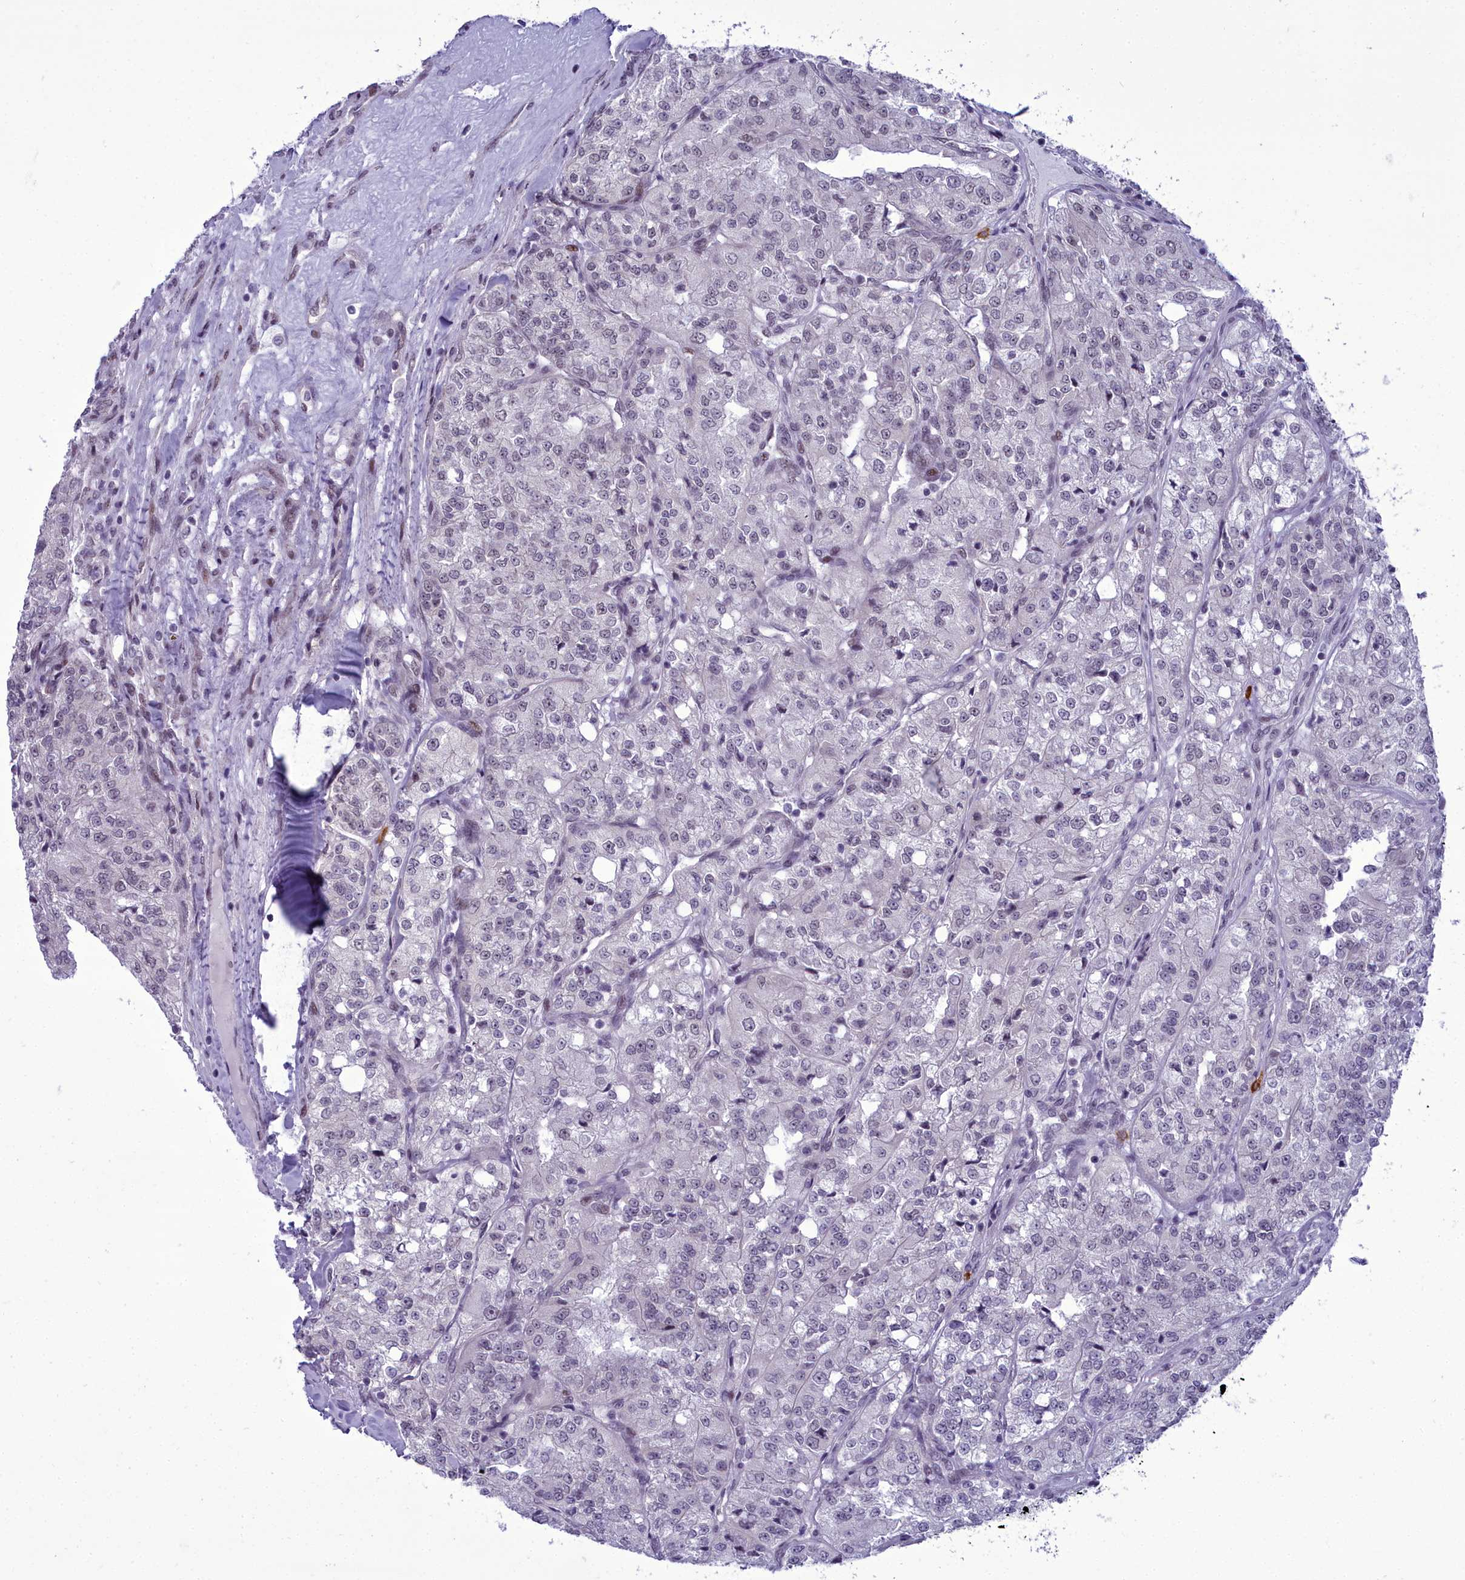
{"staining": {"intensity": "negative", "quantity": "none", "location": "none"}, "tissue": "renal cancer", "cell_type": "Tumor cells", "image_type": "cancer", "snomed": [{"axis": "morphology", "description": "Adenocarcinoma, NOS"}, {"axis": "topography", "description": "Kidney"}], "caption": "Immunohistochemistry (IHC) micrograph of neoplastic tissue: human renal cancer (adenocarcinoma) stained with DAB displays no significant protein positivity in tumor cells.", "gene": "CEACAM19", "patient": {"sex": "female", "age": 63}}